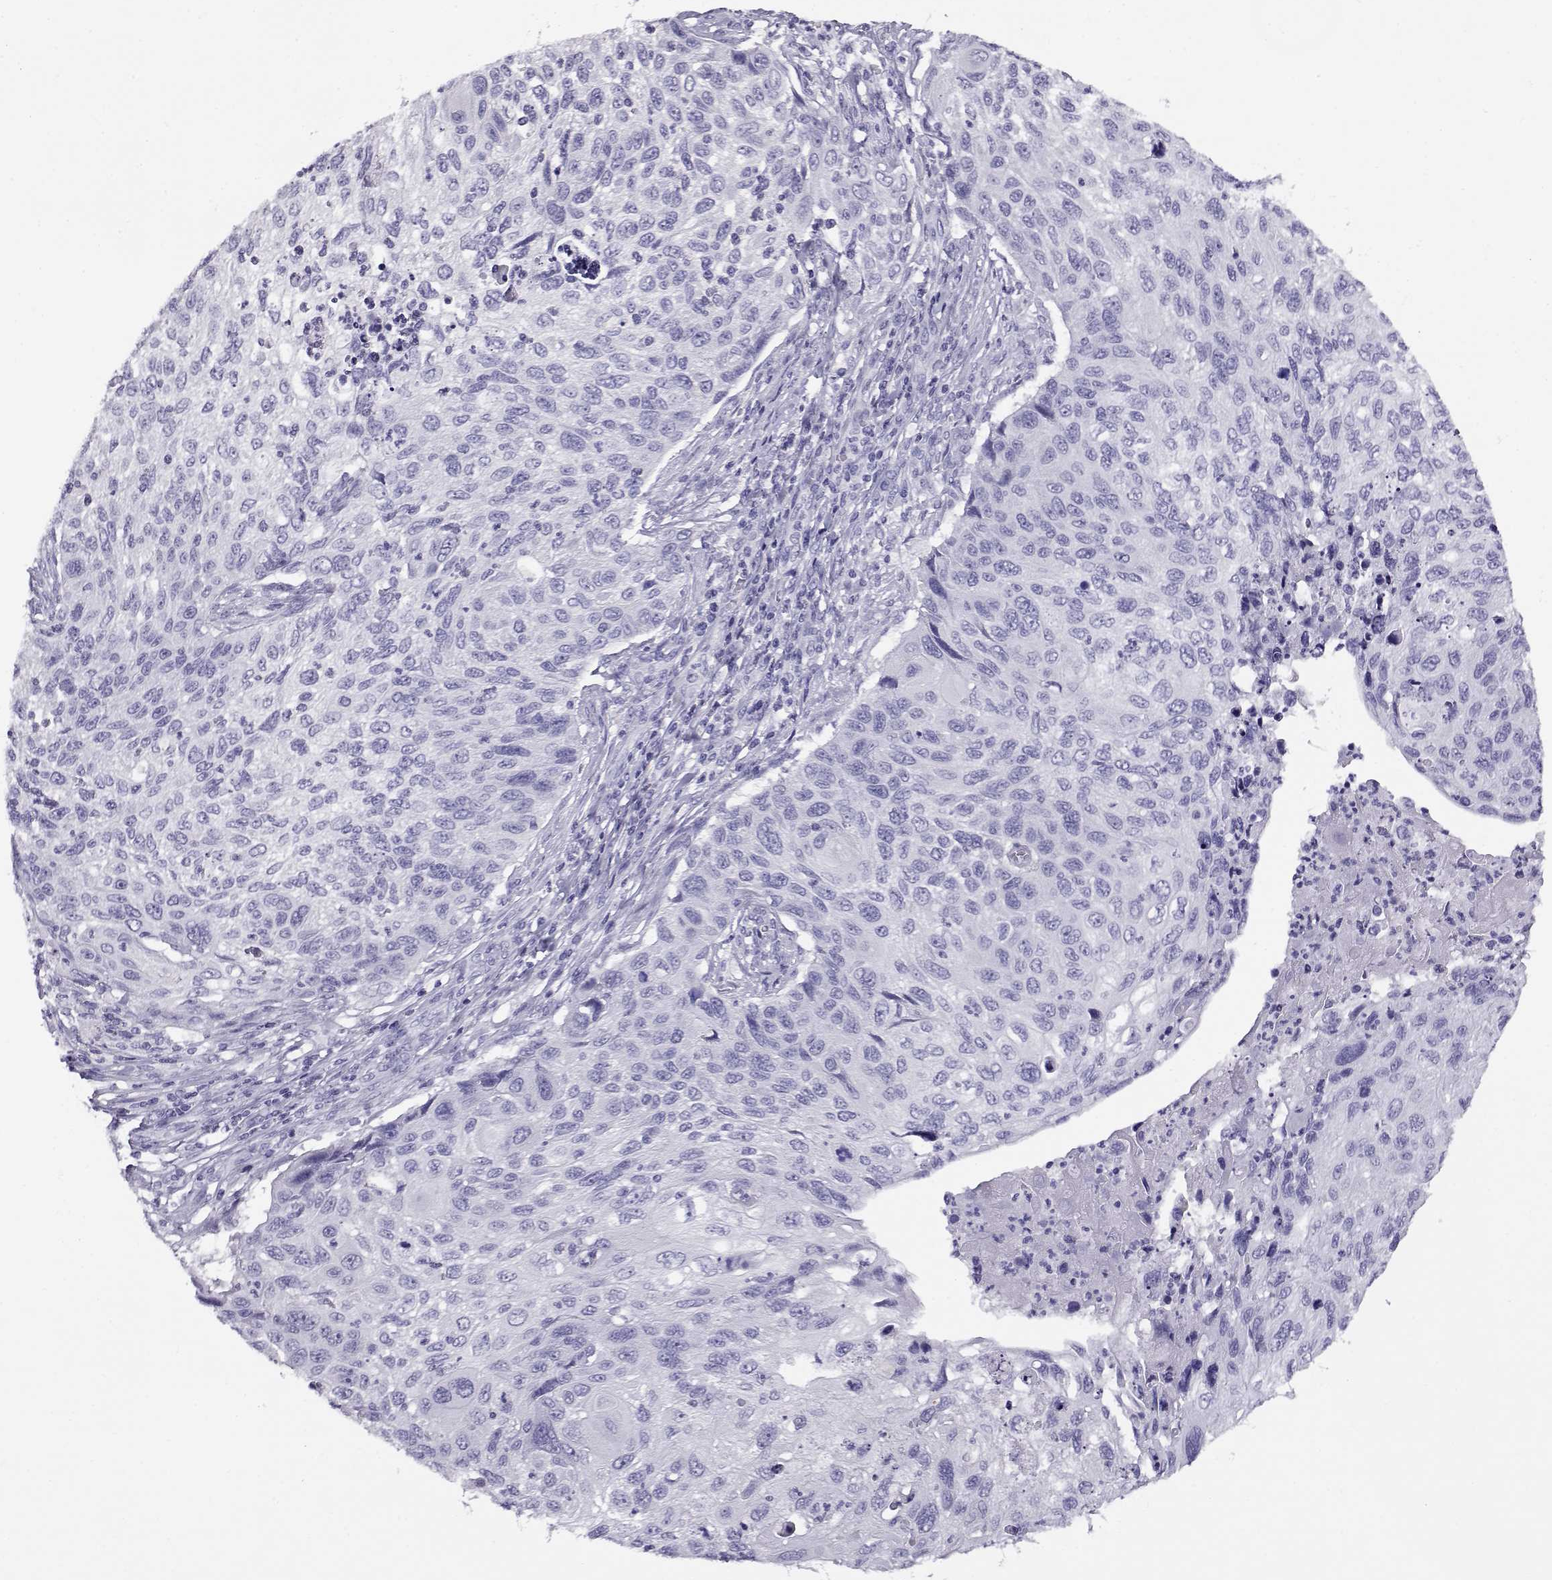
{"staining": {"intensity": "negative", "quantity": "none", "location": "none"}, "tissue": "cervical cancer", "cell_type": "Tumor cells", "image_type": "cancer", "snomed": [{"axis": "morphology", "description": "Squamous cell carcinoma, NOS"}, {"axis": "topography", "description": "Cervix"}], "caption": "The photomicrograph reveals no significant staining in tumor cells of cervical cancer (squamous cell carcinoma).", "gene": "RHOXF2", "patient": {"sex": "female", "age": 70}}